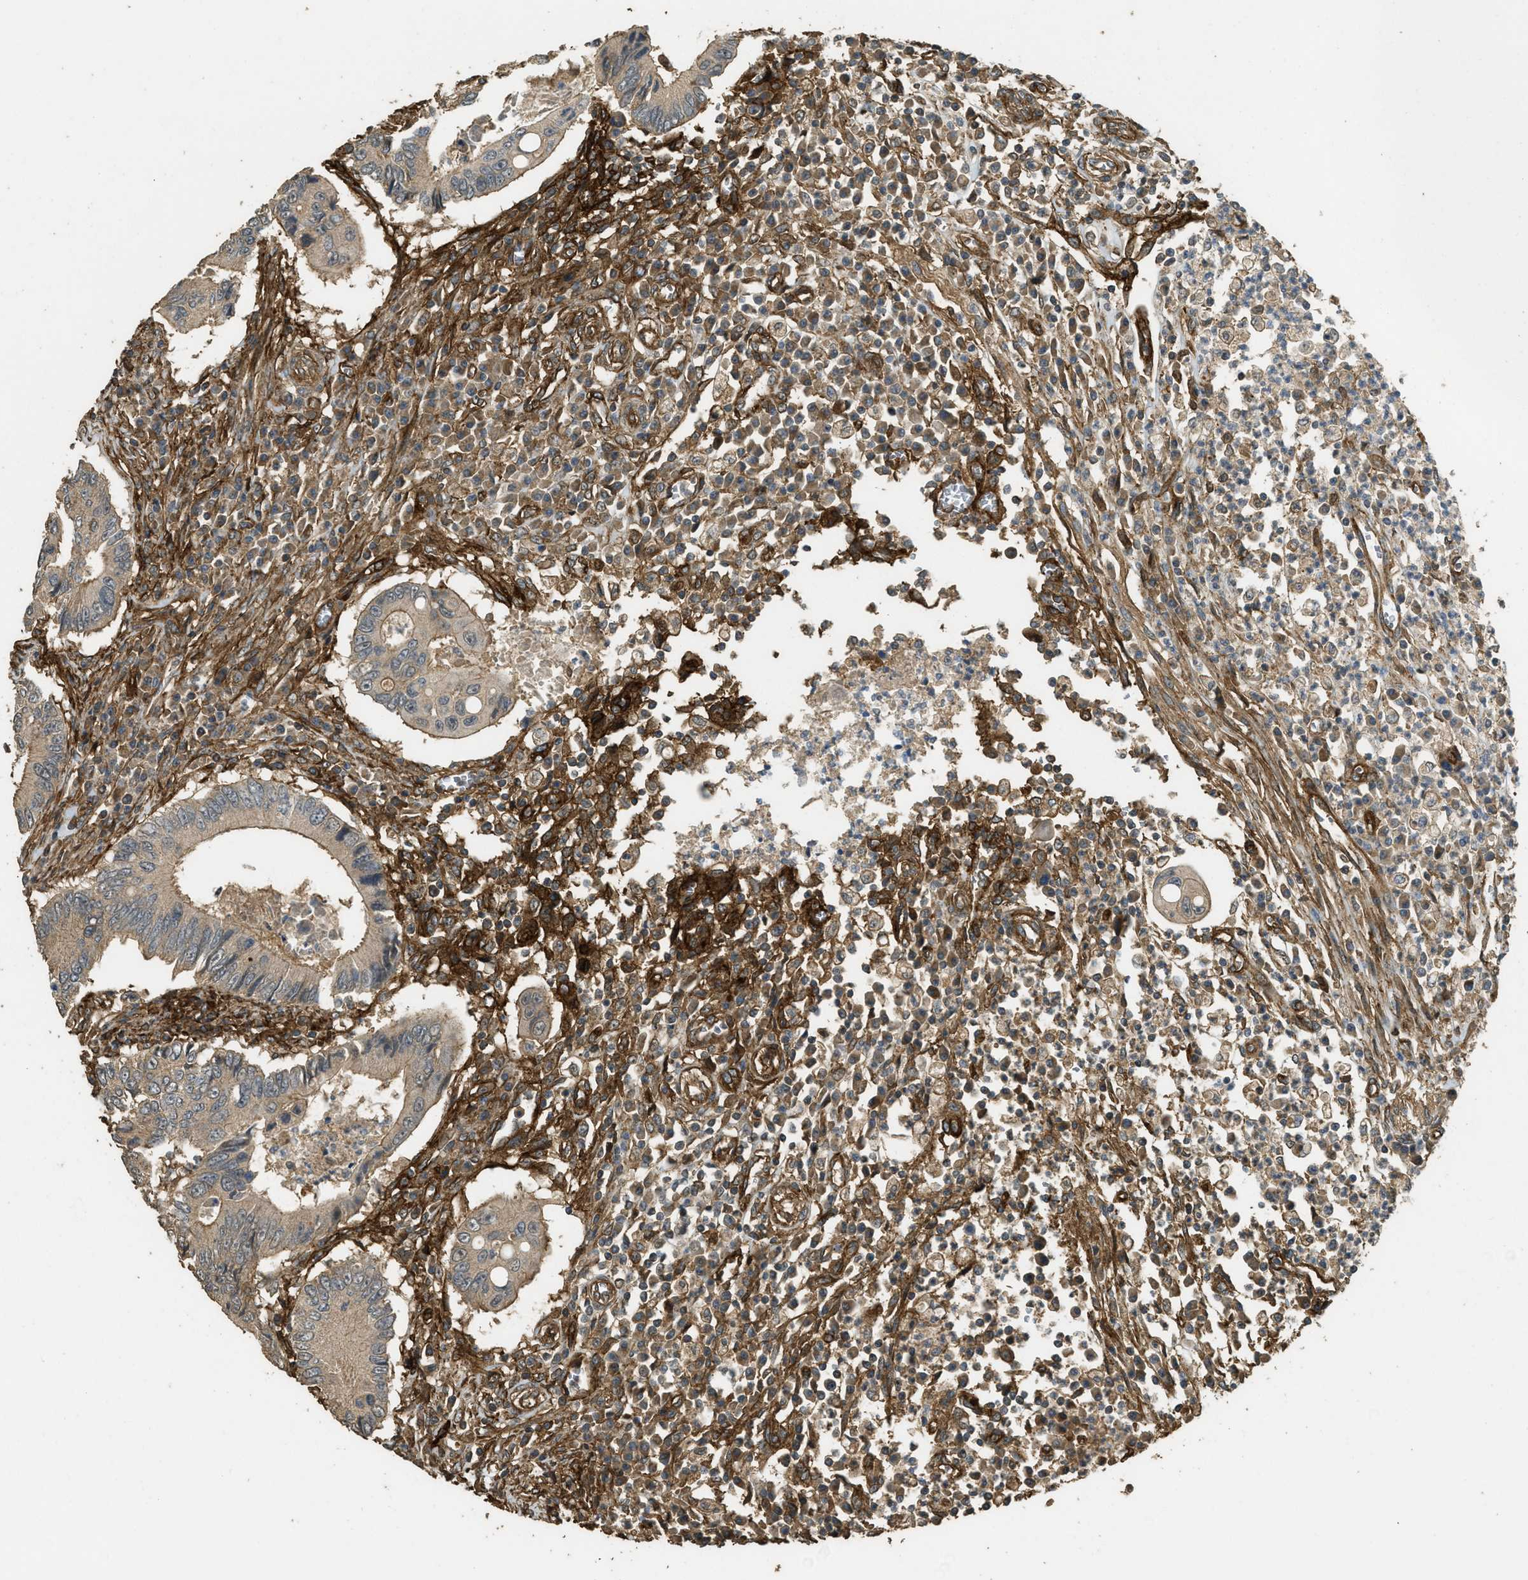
{"staining": {"intensity": "moderate", "quantity": ">75%", "location": "cytoplasmic/membranous"}, "tissue": "colorectal cancer", "cell_type": "Tumor cells", "image_type": "cancer", "snomed": [{"axis": "morphology", "description": "Inflammation, NOS"}, {"axis": "morphology", "description": "Adenocarcinoma, NOS"}, {"axis": "topography", "description": "Colon"}], "caption": "Human colorectal cancer (adenocarcinoma) stained with a protein marker shows moderate staining in tumor cells.", "gene": "CD276", "patient": {"sex": "male", "age": 72}}